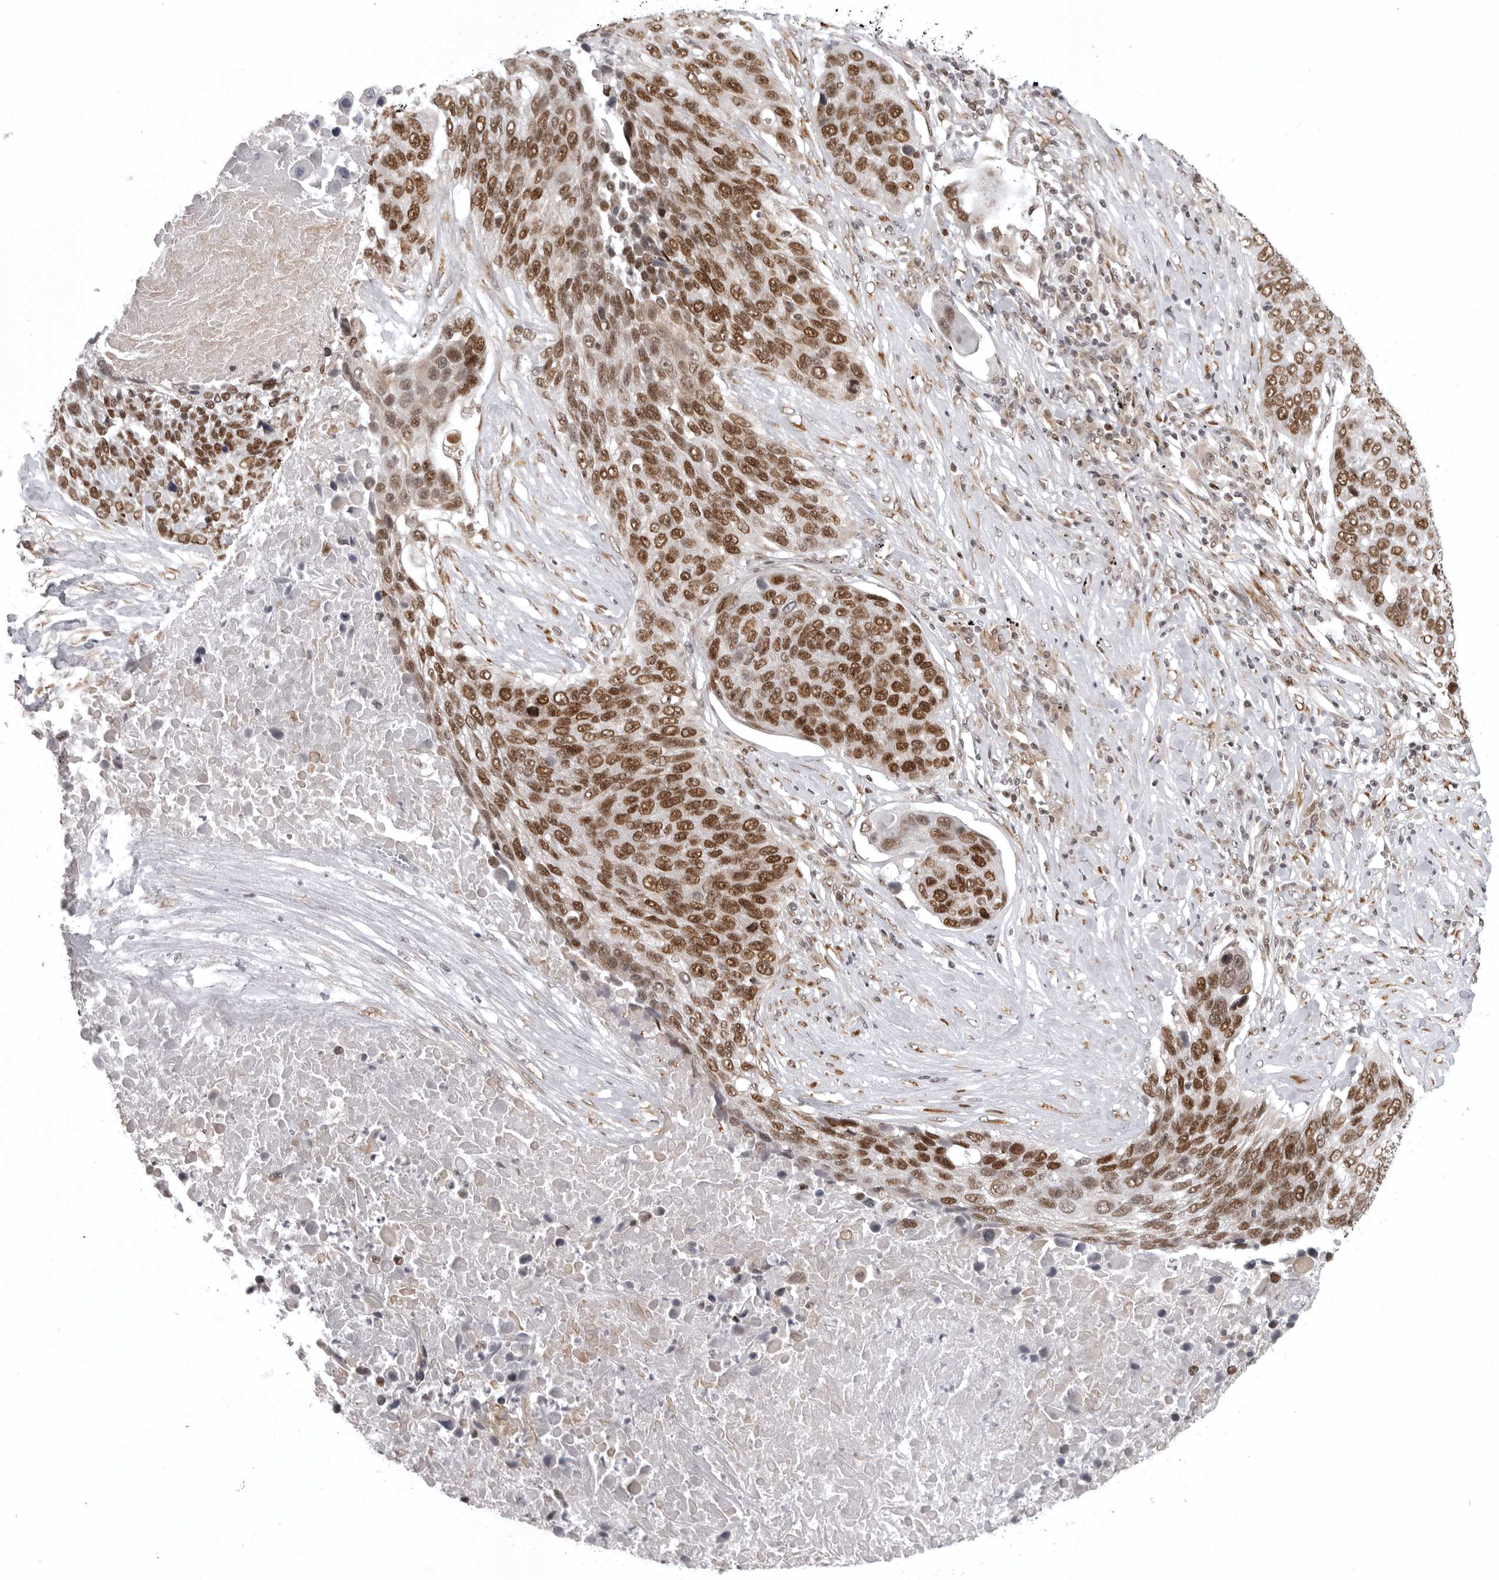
{"staining": {"intensity": "strong", "quantity": ">75%", "location": "nuclear"}, "tissue": "lung cancer", "cell_type": "Tumor cells", "image_type": "cancer", "snomed": [{"axis": "morphology", "description": "Squamous cell carcinoma, NOS"}, {"axis": "topography", "description": "Lung"}], "caption": "An image of lung squamous cell carcinoma stained for a protein shows strong nuclear brown staining in tumor cells.", "gene": "PRDM10", "patient": {"sex": "male", "age": 66}}